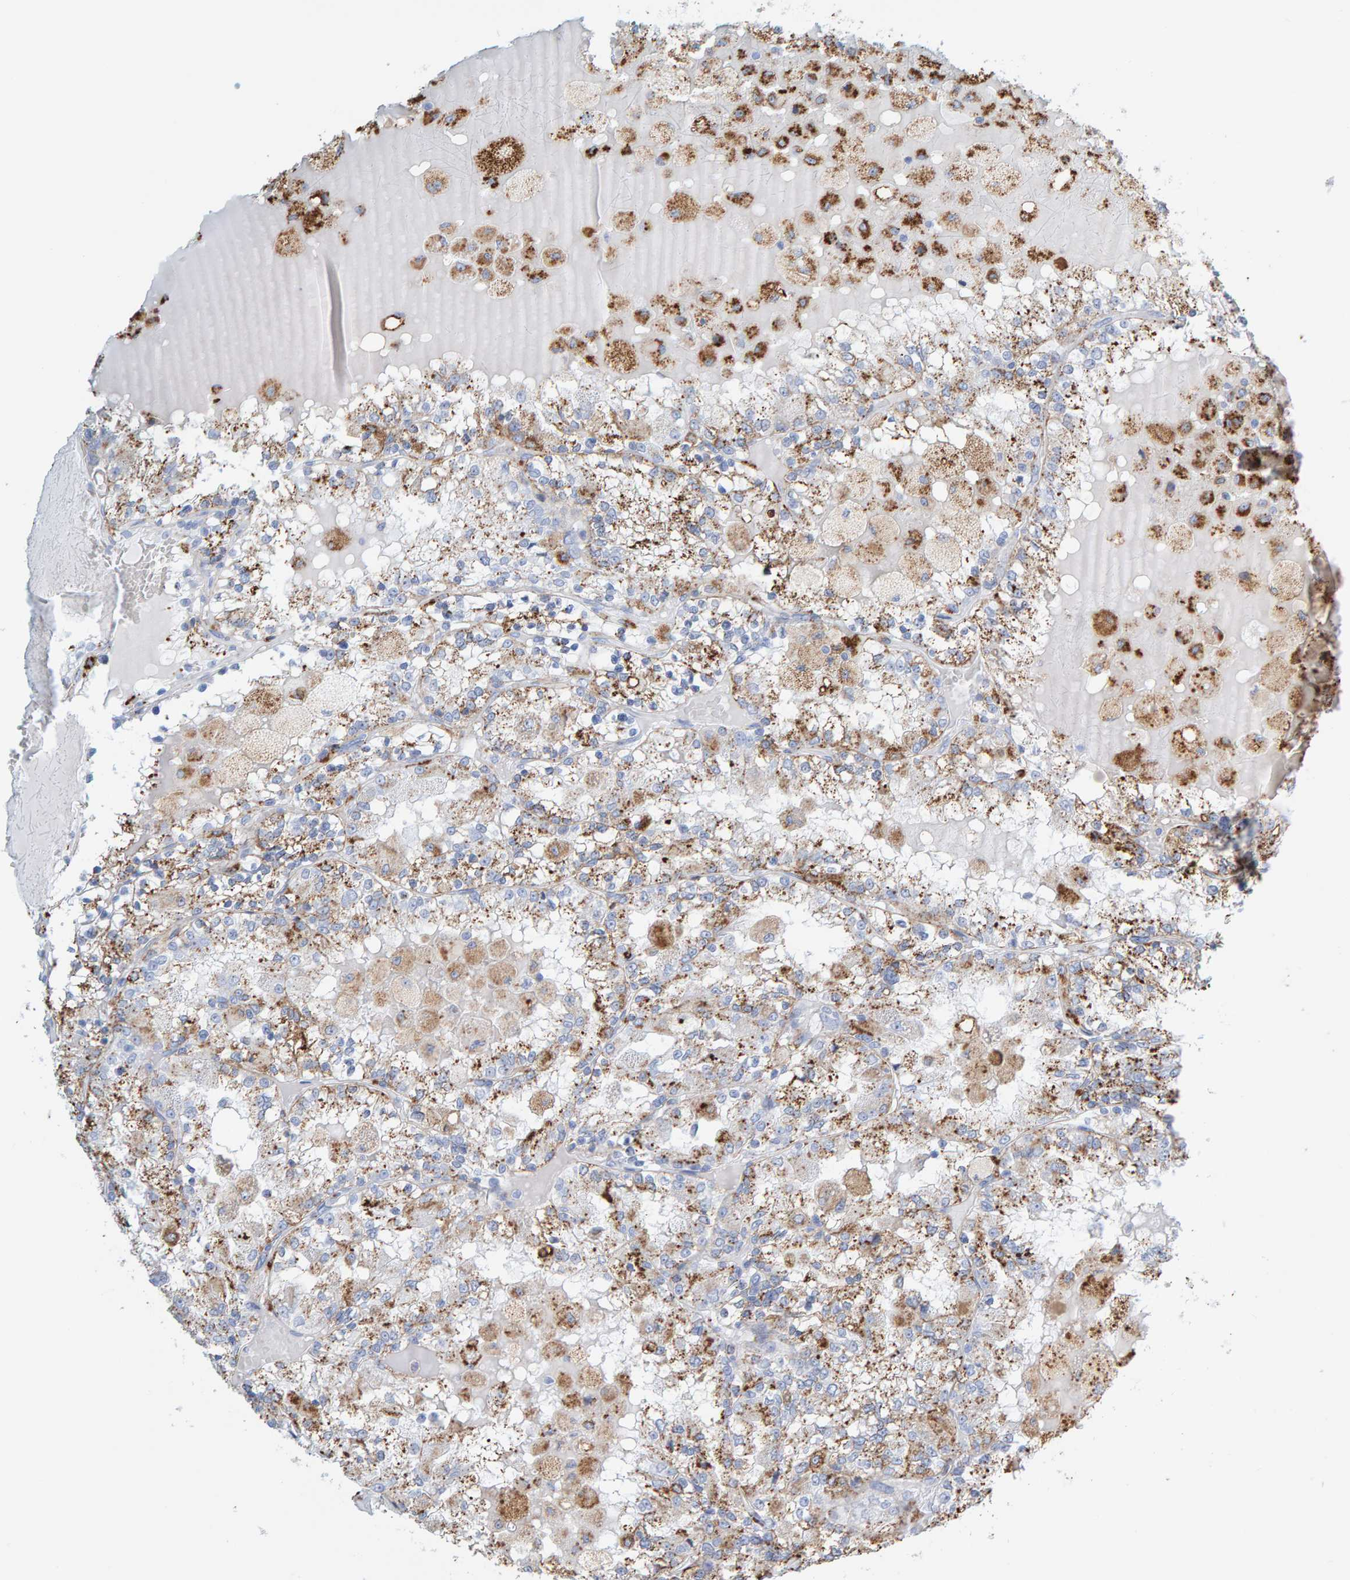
{"staining": {"intensity": "moderate", "quantity": "<25%", "location": "cytoplasmic/membranous"}, "tissue": "renal cancer", "cell_type": "Tumor cells", "image_type": "cancer", "snomed": [{"axis": "morphology", "description": "Adenocarcinoma, NOS"}, {"axis": "topography", "description": "Kidney"}], "caption": "Immunohistochemical staining of human renal cancer (adenocarcinoma) demonstrates moderate cytoplasmic/membranous protein positivity in about <25% of tumor cells.", "gene": "BIN3", "patient": {"sex": "female", "age": 56}}